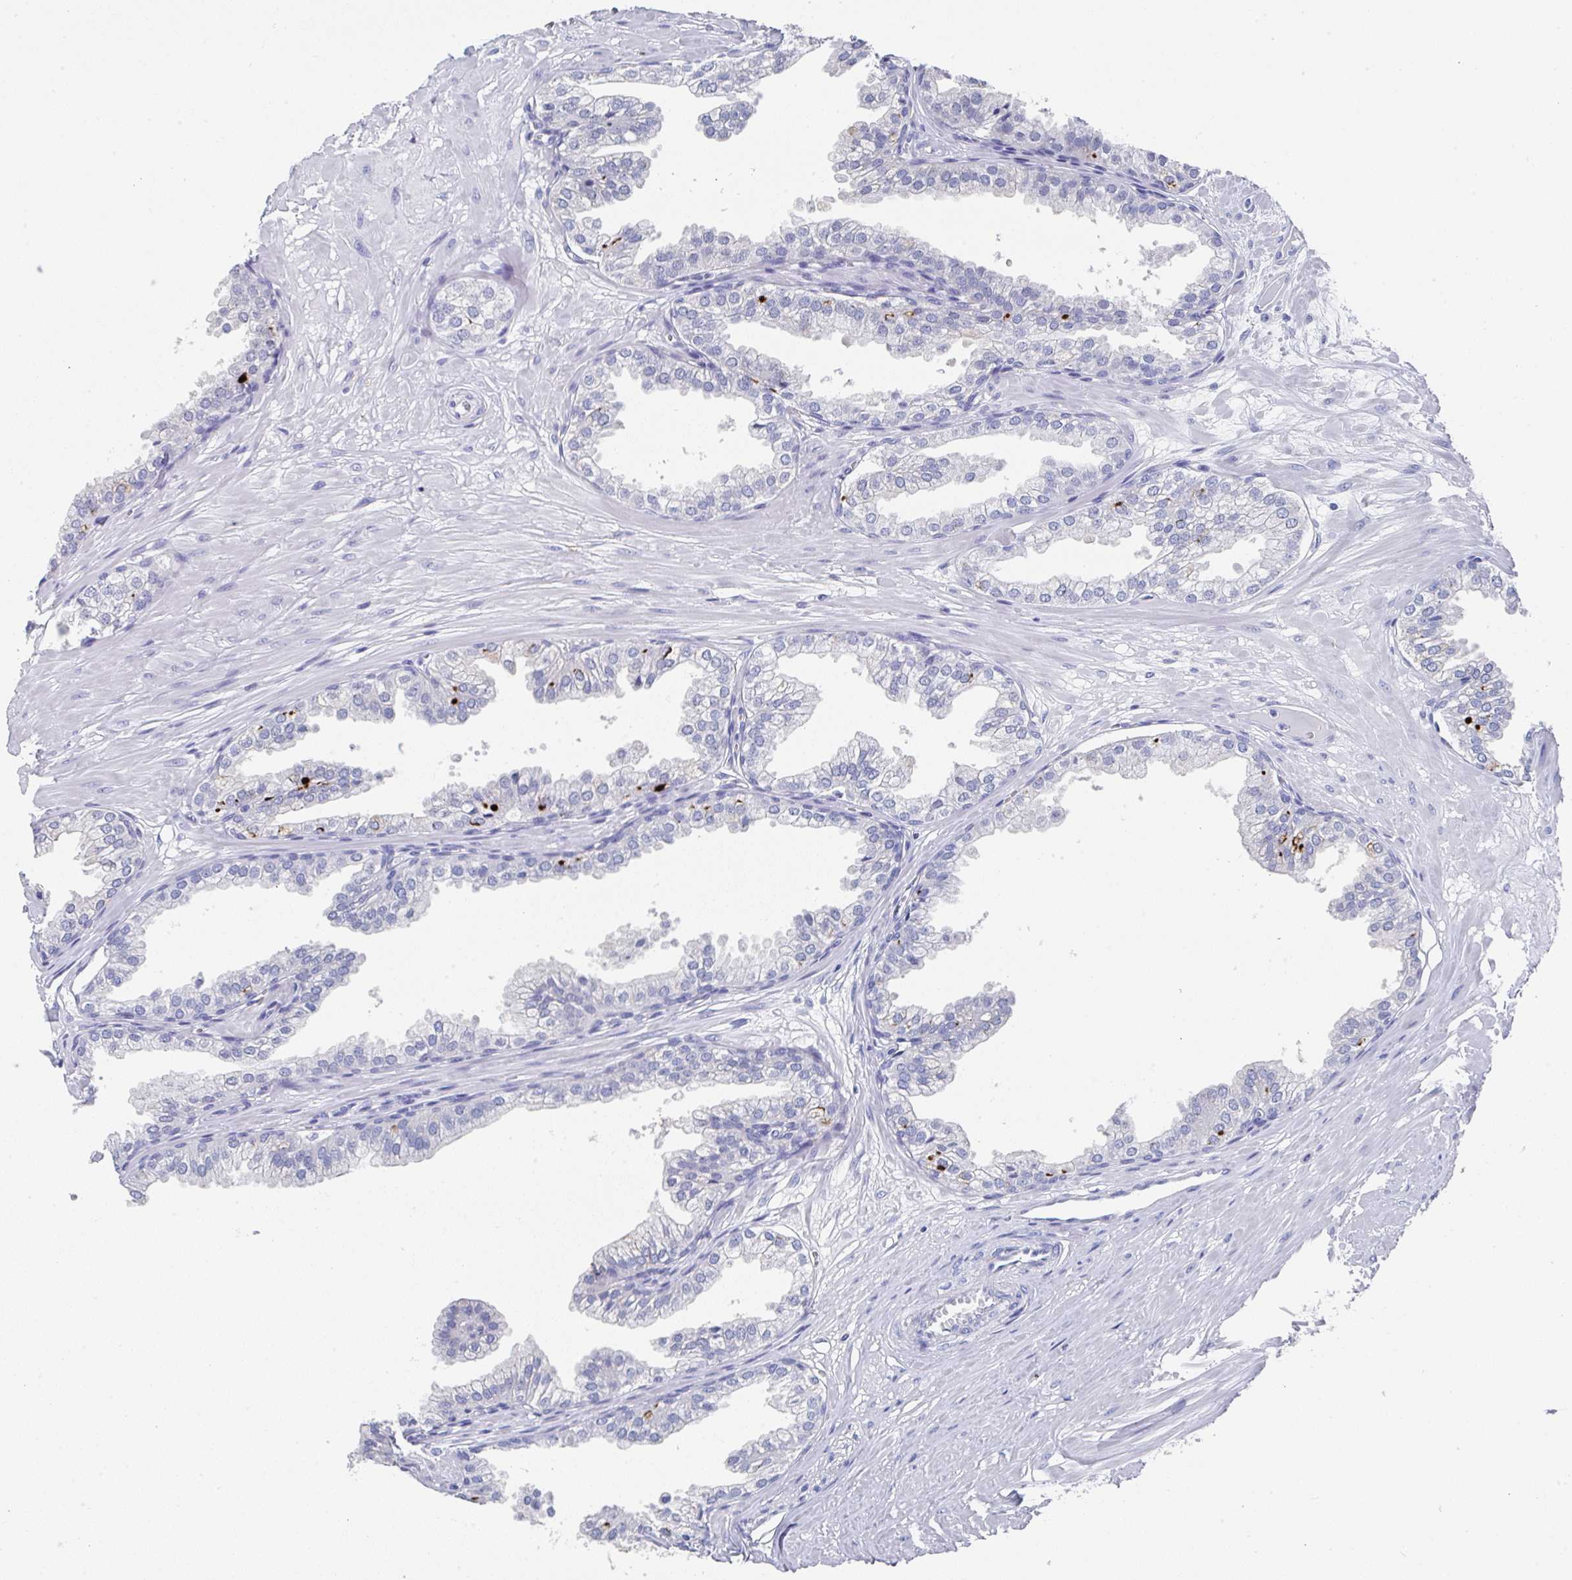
{"staining": {"intensity": "moderate", "quantity": "<25%", "location": "cytoplasmic/membranous"}, "tissue": "prostate", "cell_type": "Glandular cells", "image_type": "normal", "snomed": [{"axis": "morphology", "description": "Normal tissue, NOS"}, {"axis": "topography", "description": "Prostate"}, {"axis": "topography", "description": "Peripheral nerve tissue"}], "caption": "This micrograph shows benign prostate stained with immunohistochemistry (IHC) to label a protein in brown. The cytoplasmic/membranous of glandular cells show moderate positivity for the protein. Nuclei are counter-stained blue.", "gene": "TNFRSF8", "patient": {"sex": "male", "age": 55}}